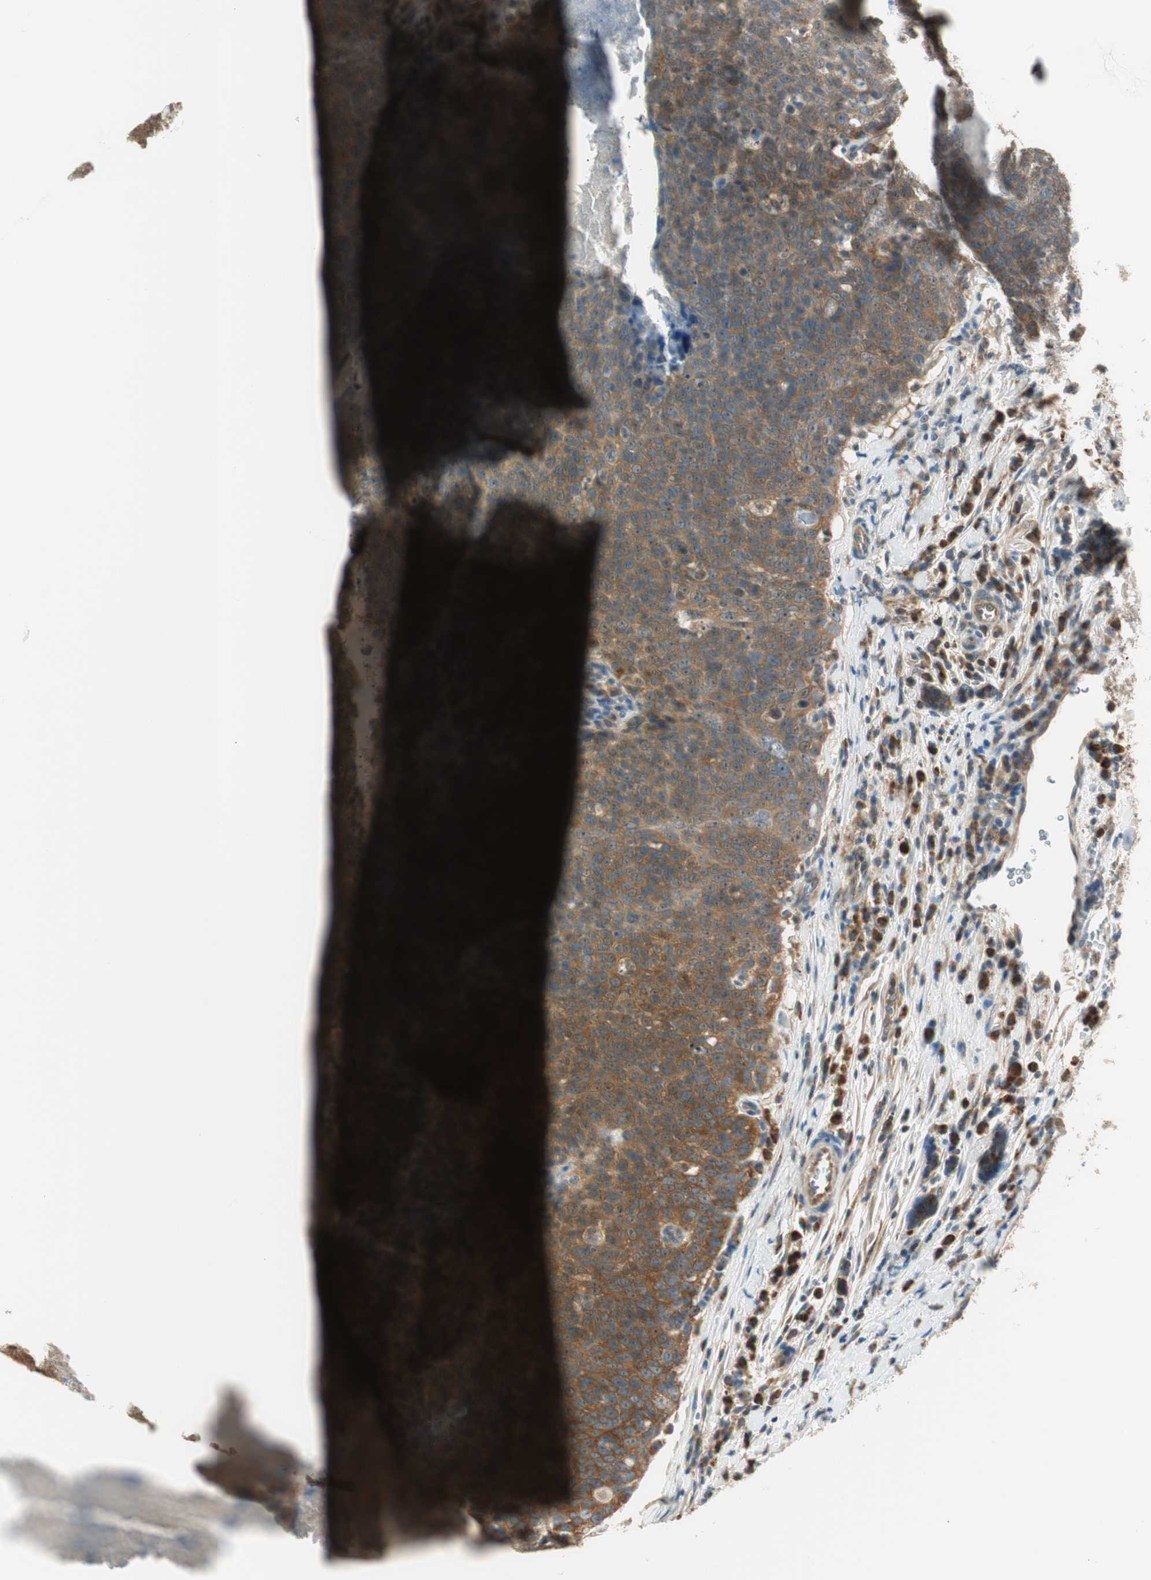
{"staining": {"intensity": "weak", "quantity": "25%-75%", "location": "cytoplasmic/membranous"}, "tissue": "head and neck cancer", "cell_type": "Tumor cells", "image_type": "cancer", "snomed": [{"axis": "morphology", "description": "Squamous cell carcinoma, NOS"}, {"axis": "morphology", "description": "Squamous cell carcinoma, metastatic, NOS"}, {"axis": "topography", "description": "Lymph node"}, {"axis": "topography", "description": "Head-Neck"}], "caption": "A high-resolution micrograph shows IHC staining of head and neck squamous cell carcinoma, which displays weak cytoplasmic/membranous positivity in about 25%-75% of tumor cells.", "gene": "IPO5", "patient": {"sex": "male", "age": 62}}